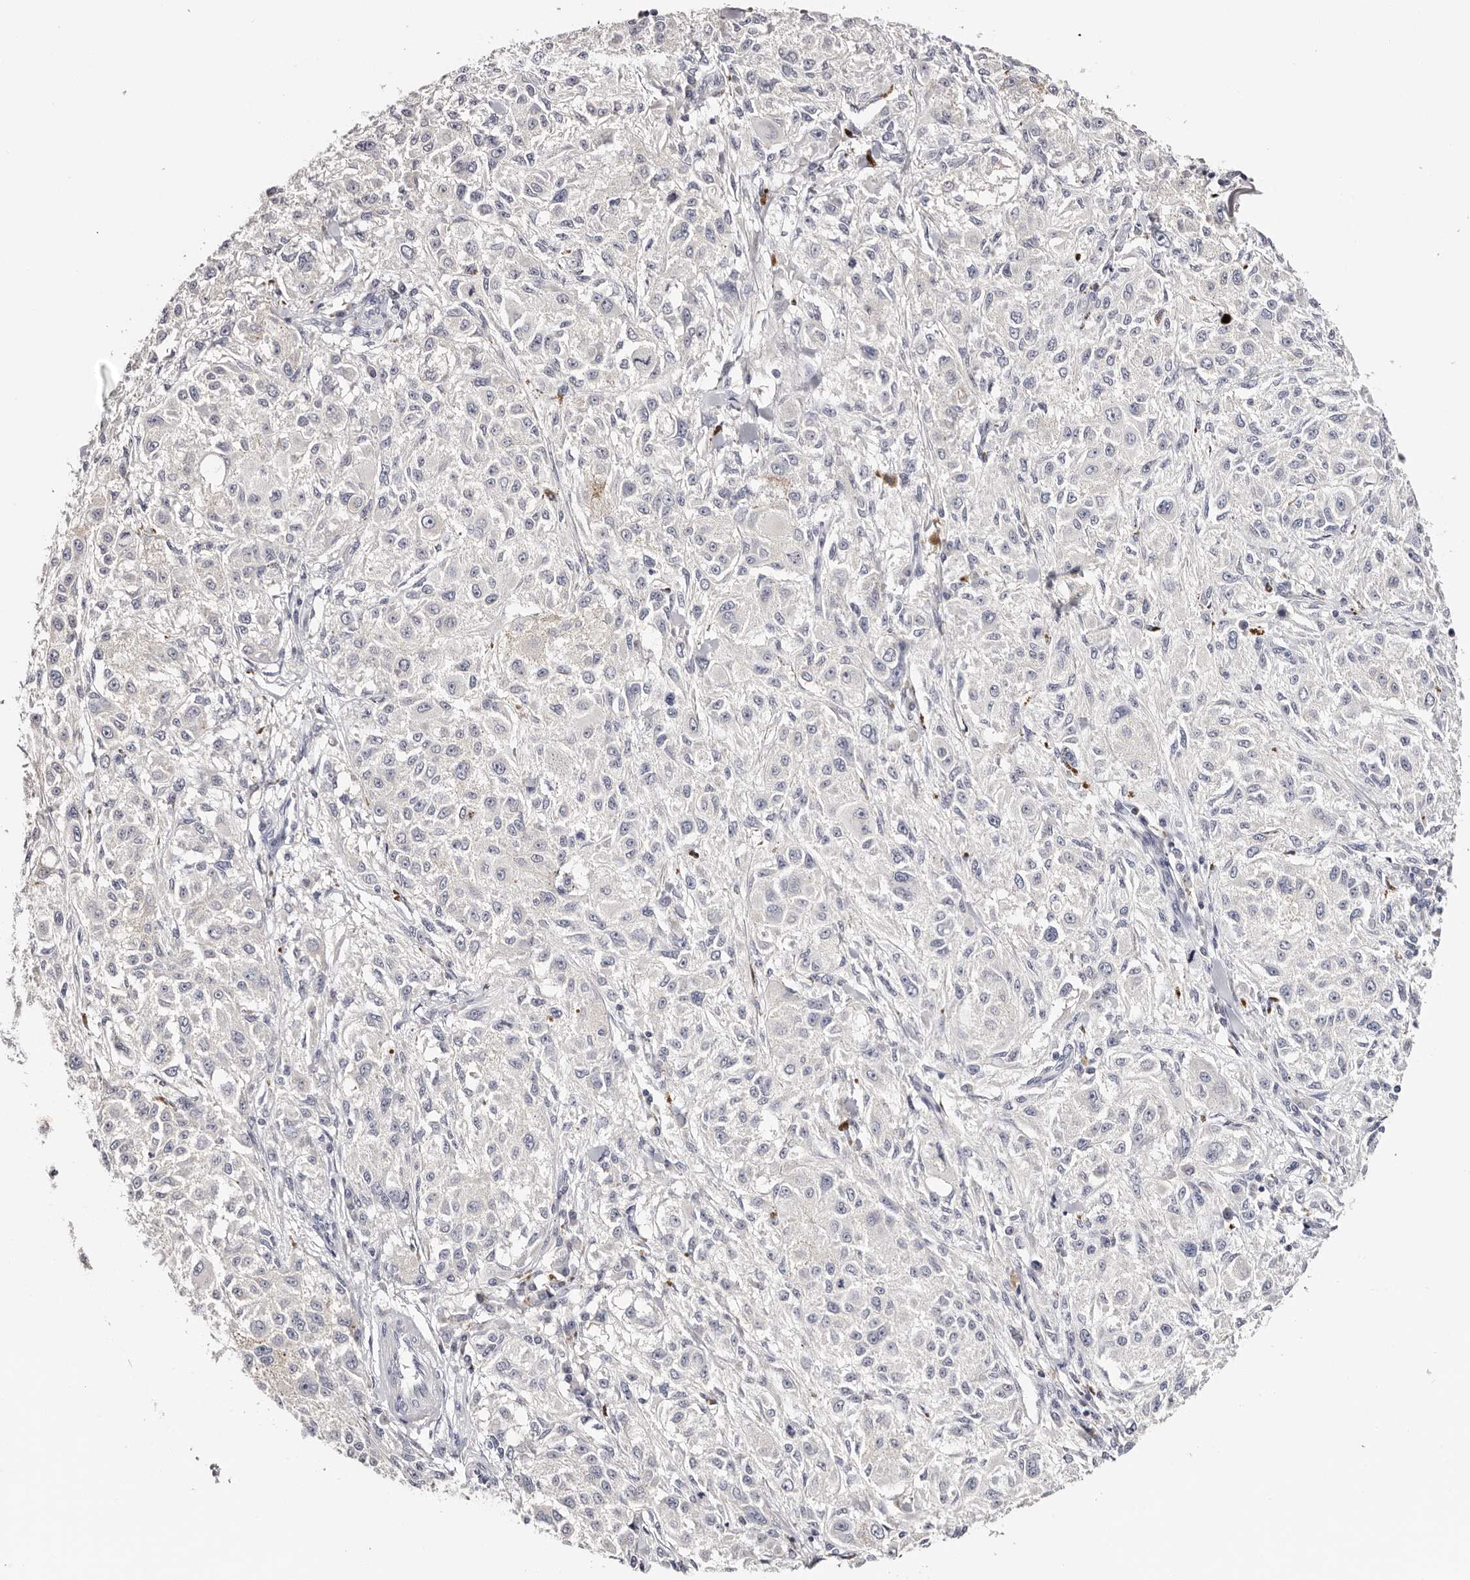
{"staining": {"intensity": "negative", "quantity": "none", "location": "none"}, "tissue": "melanoma", "cell_type": "Tumor cells", "image_type": "cancer", "snomed": [{"axis": "morphology", "description": "Necrosis, NOS"}, {"axis": "morphology", "description": "Malignant melanoma, NOS"}, {"axis": "topography", "description": "Skin"}], "caption": "Immunohistochemistry of melanoma reveals no staining in tumor cells. (DAB (3,3'-diaminobenzidine) IHC visualized using brightfield microscopy, high magnification).", "gene": "ROM1", "patient": {"sex": "female", "age": 87}}